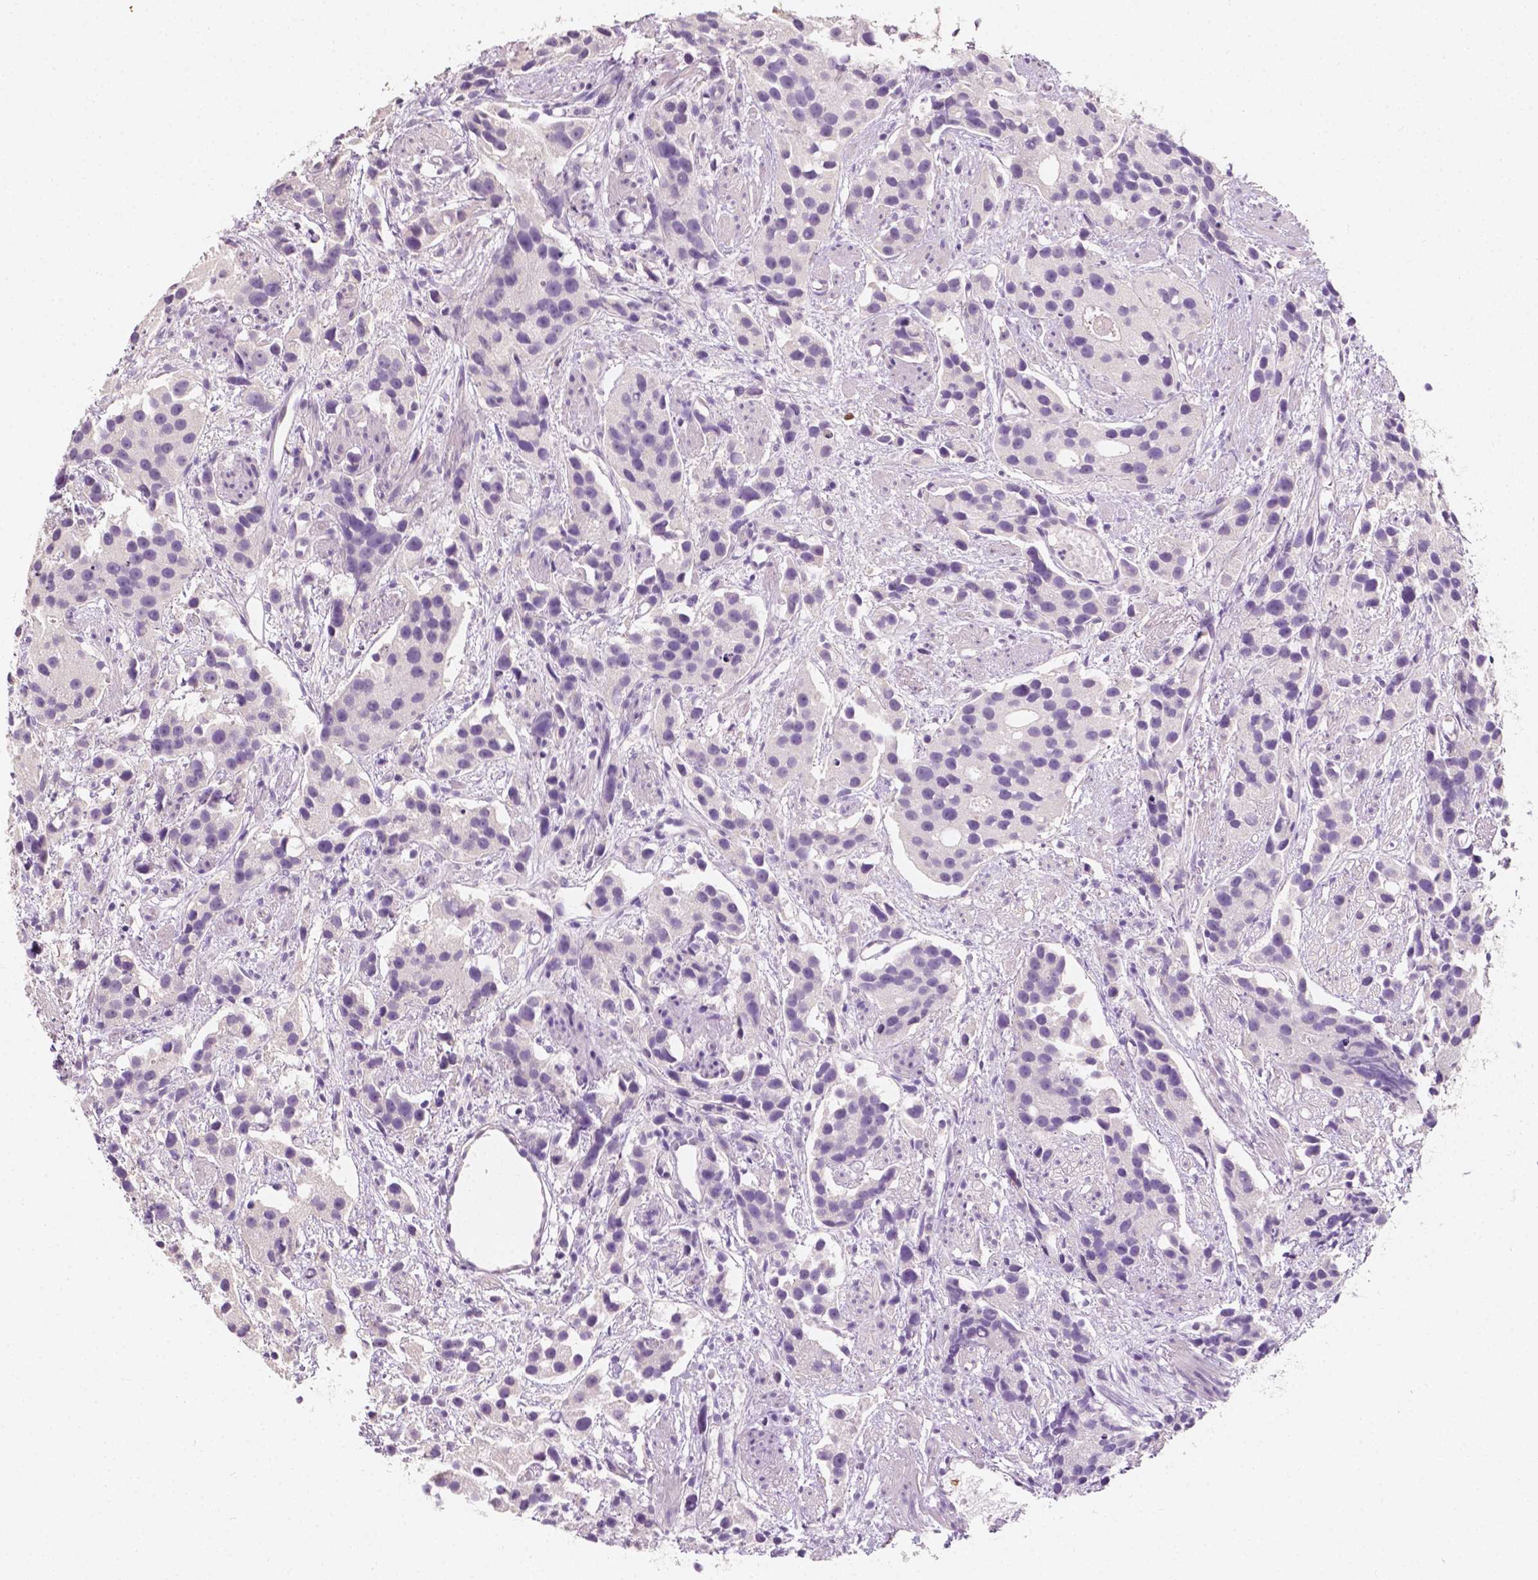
{"staining": {"intensity": "negative", "quantity": "none", "location": "none"}, "tissue": "prostate cancer", "cell_type": "Tumor cells", "image_type": "cancer", "snomed": [{"axis": "morphology", "description": "Adenocarcinoma, High grade"}, {"axis": "topography", "description": "Prostate"}], "caption": "DAB immunohistochemical staining of prostate adenocarcinoma (high-grade) displays no significant positivity in tumor cells.", "gene": "TAL1", "patient": {"sex": "male", "age": 68}}